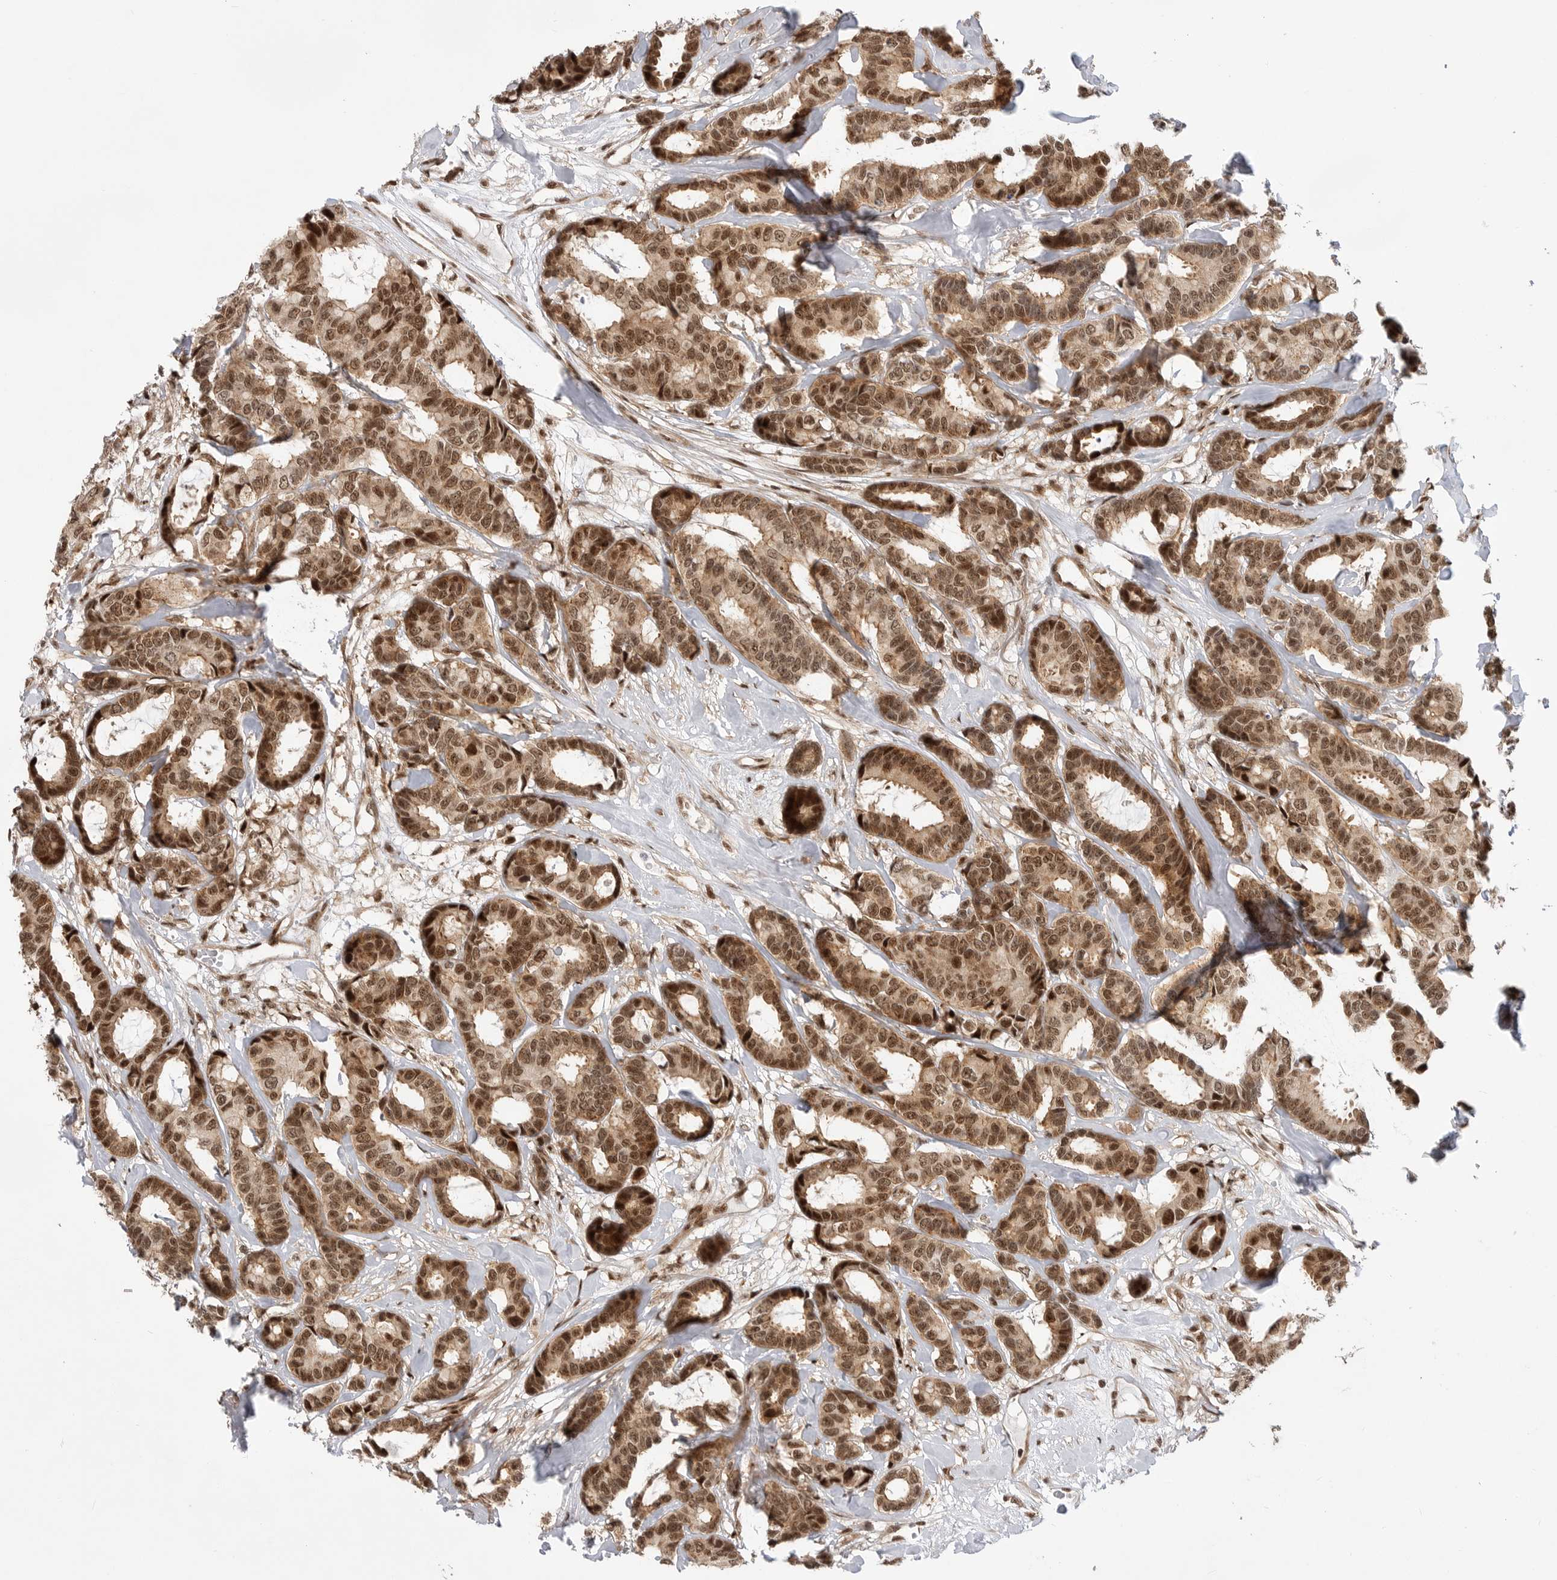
{"staining": {"intensity": "strong", "quantity": ">75%", "location": "nuclear"}, "tissue": "breast cancer", "cell_type": "Tumor cells", "image_type": "cancer", "snomed": [{"axis": "morphology", "description": "Duct carcinoma"}, {"axis": "topography", "description": "Breast"}], "caption": "Breast cancer (infiltrating ductal carcinoma) was stained to show a protein in brown. There is high levels of strong nuclear positivity in about >75% of tumor cells.", "gene": "GPATCH2", "patient": {"sex": "female", "age": 87}}